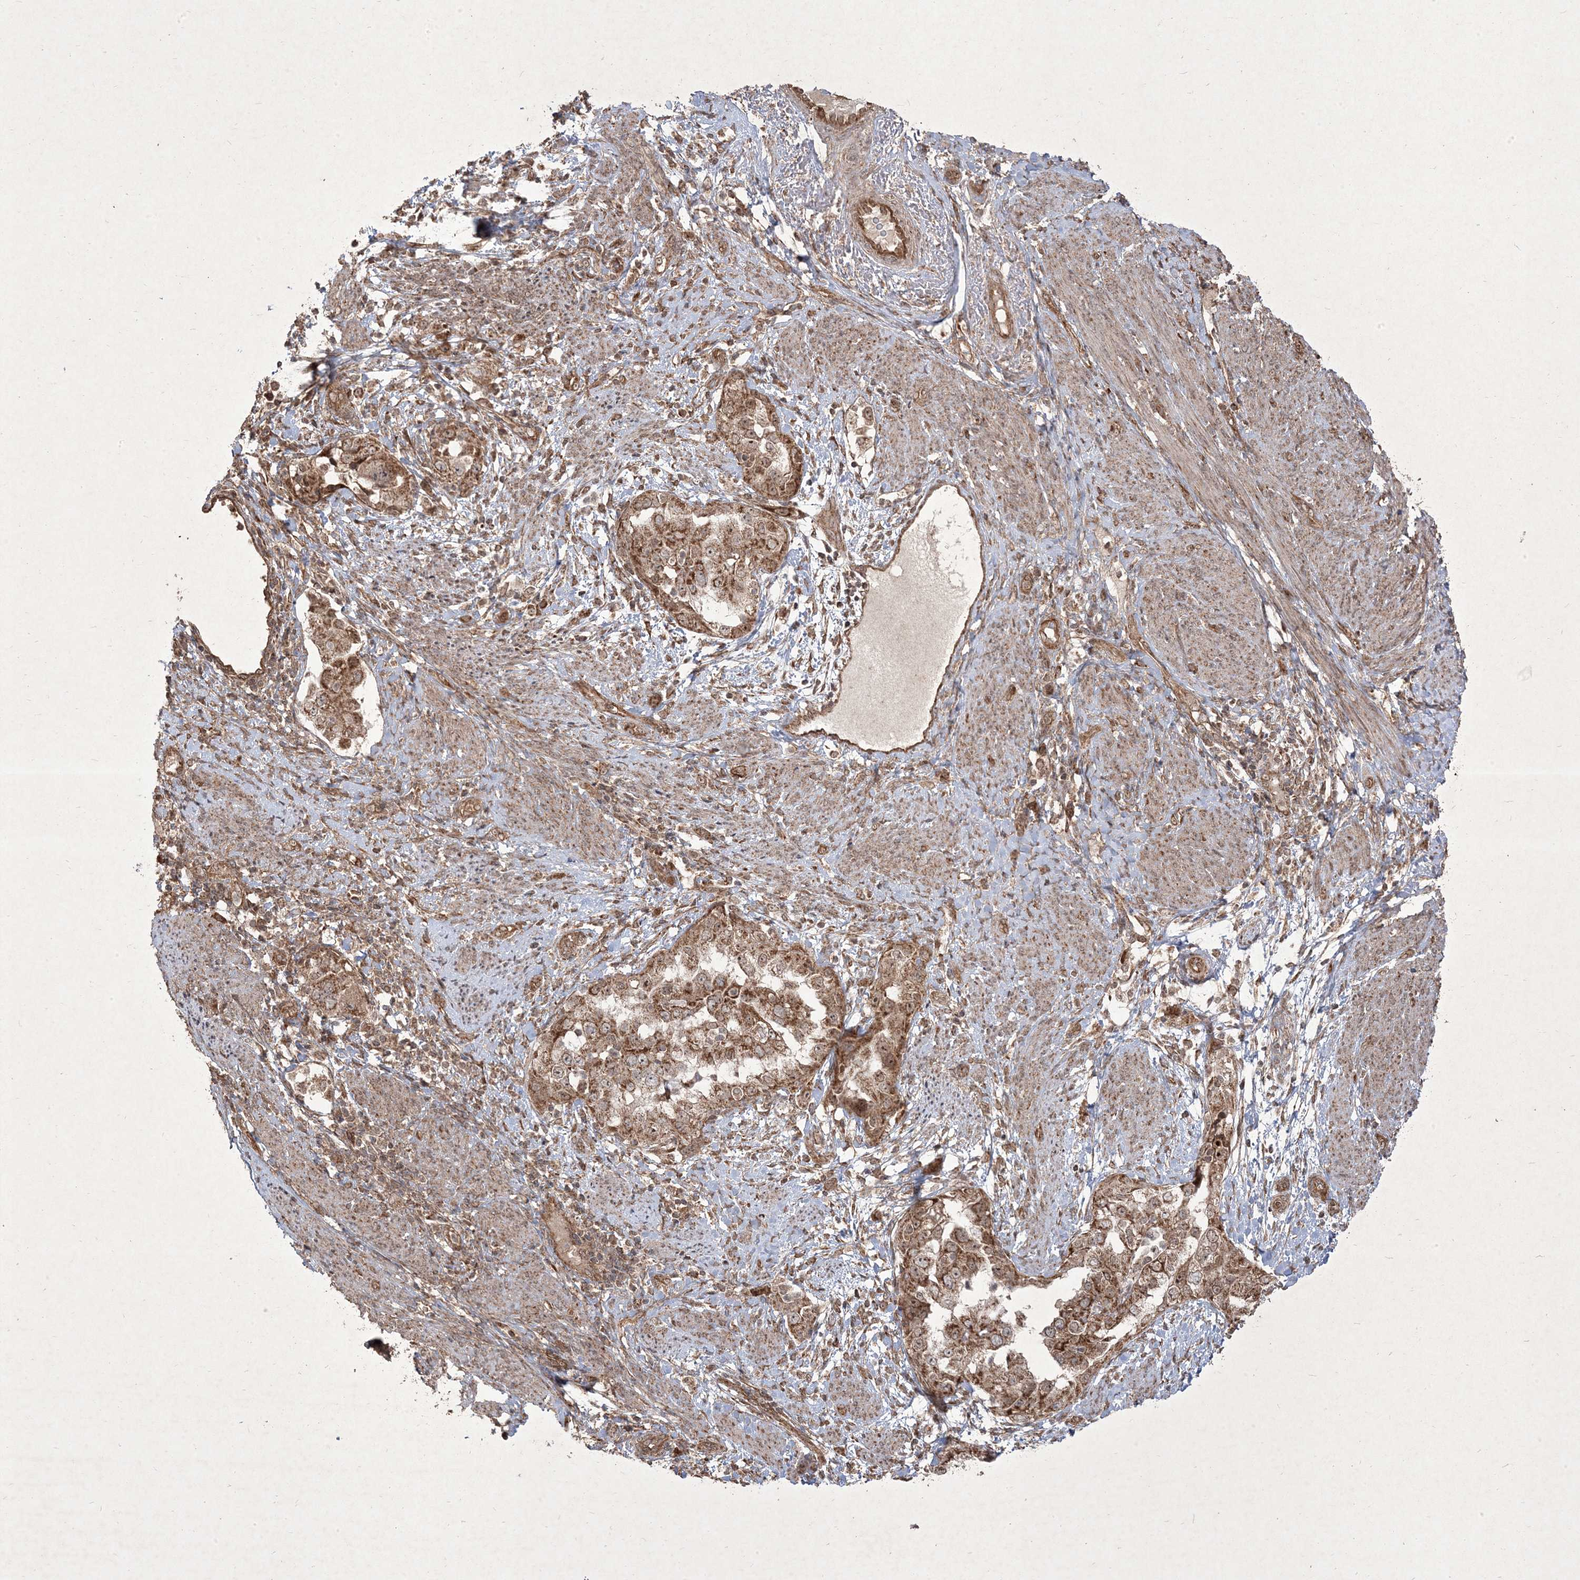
{"staining": {"intensity": "moderate", "quantity": ">75%", "location": "cytoplasmic/membranous,nuclear"}, "tissue": "endometrial cancer", "cell_type": "Tumor cells", "image_type": "cancer", "snomed": [{"axis": "morphology", "description": "Adenocarcinoma, NOS"}, {"axis": "topography", "description": "Endometrium"}], "caption": "Protein staining of endometrial adenocarcinoma tissue shows moderate cytoplasmic/membranous and nuclear expression in about >75% of tumor cells. (Brightfield microscopy of DAB IHC at high magnification).", "gene": "PLEKHM2", "patient": {"sex": "female", "age": 85}}